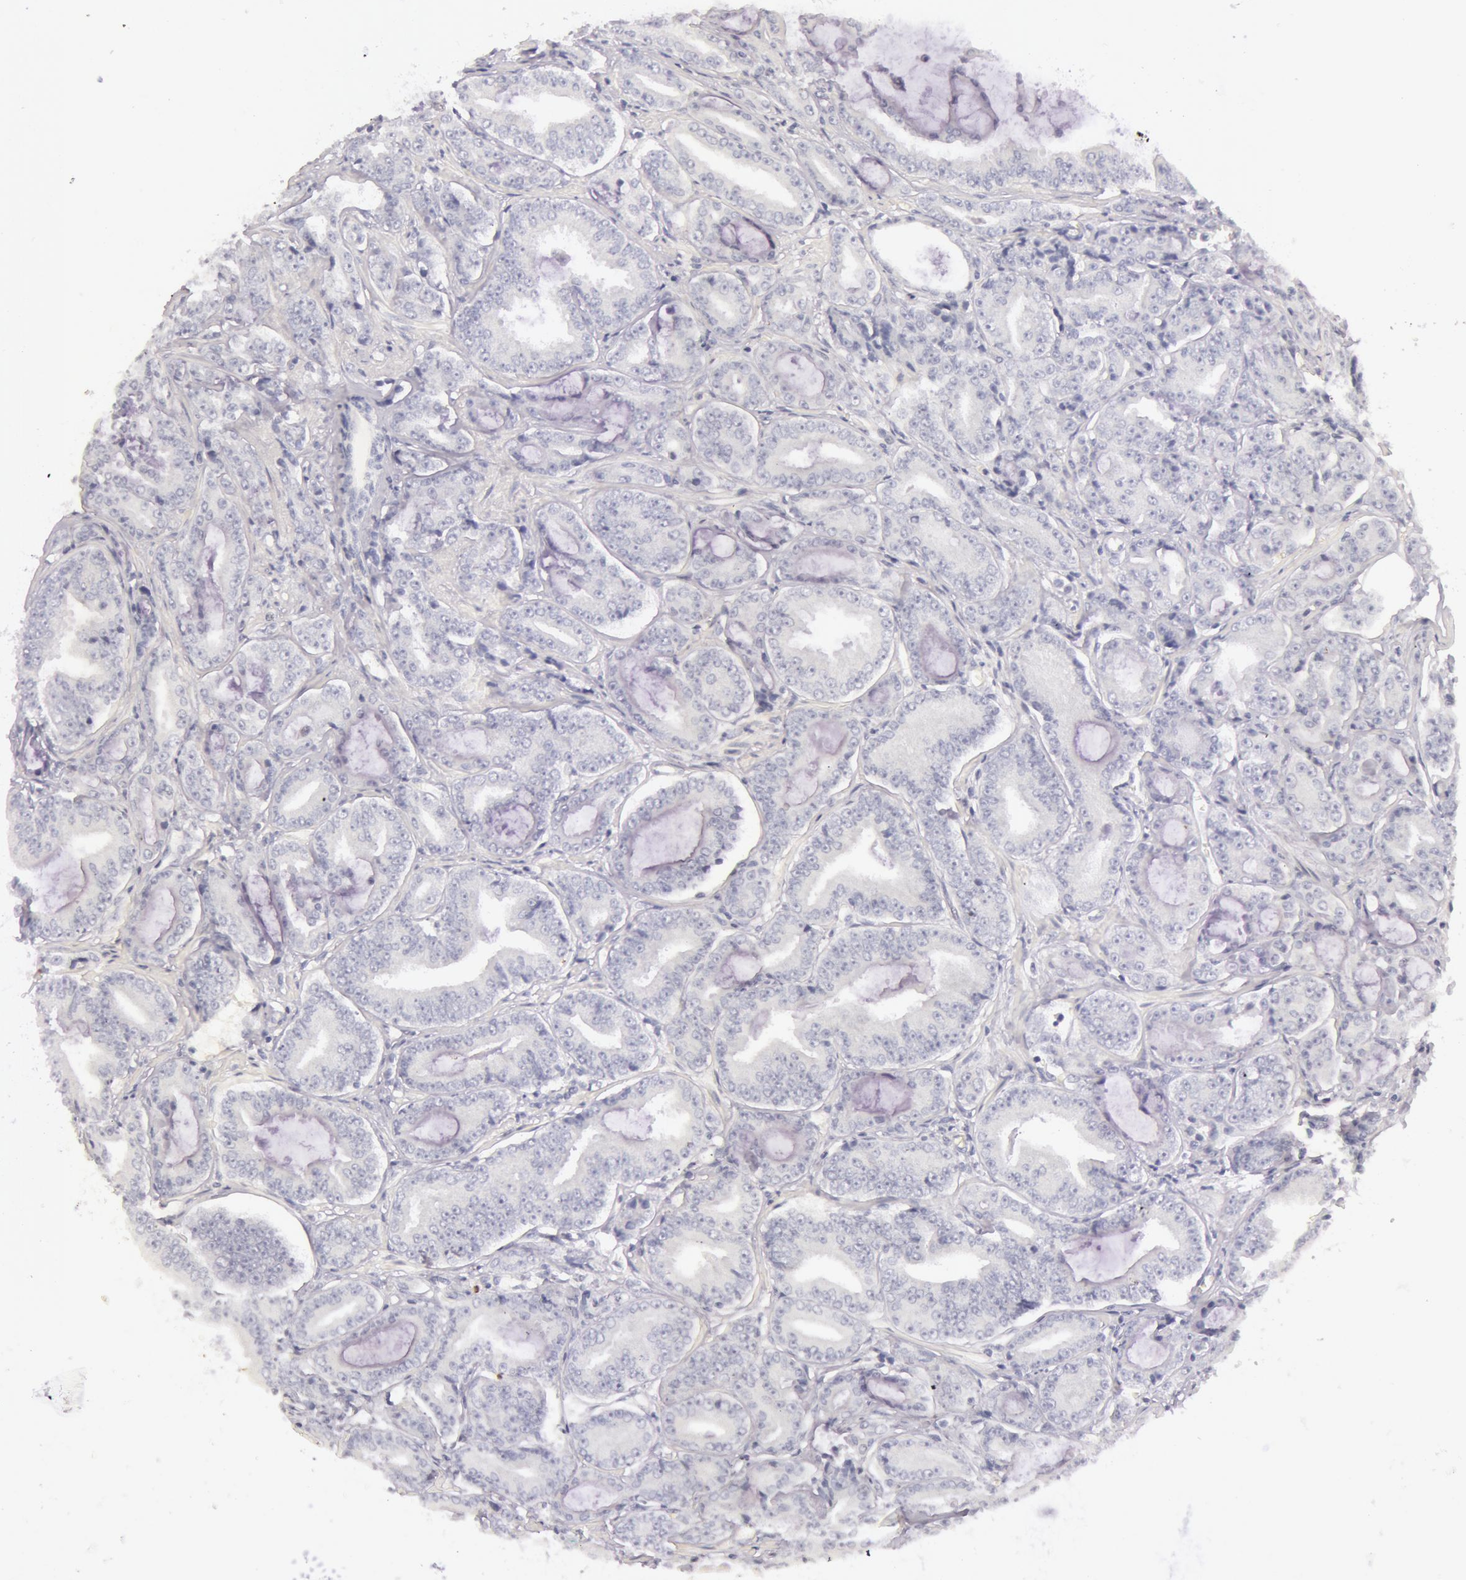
{"staining": {"intensity": "negative", "quantity": "none", "location": "none"}, "tissue": "prostate cancer", "cell_type": "Tumor cells", "image_type": "cancer", "snomed": [{"axis": "morphology", "description": "Adenocarcinoma, Low grade"}, {"axis": "topography", "description": "Prostate"}], "caption": "Tumor cells are negative for protein expression in human prostate cancer (low-grade adenocarcinoma).", "gene": "RBMY1F", "patient": {"sex": "male", "age": 65}}